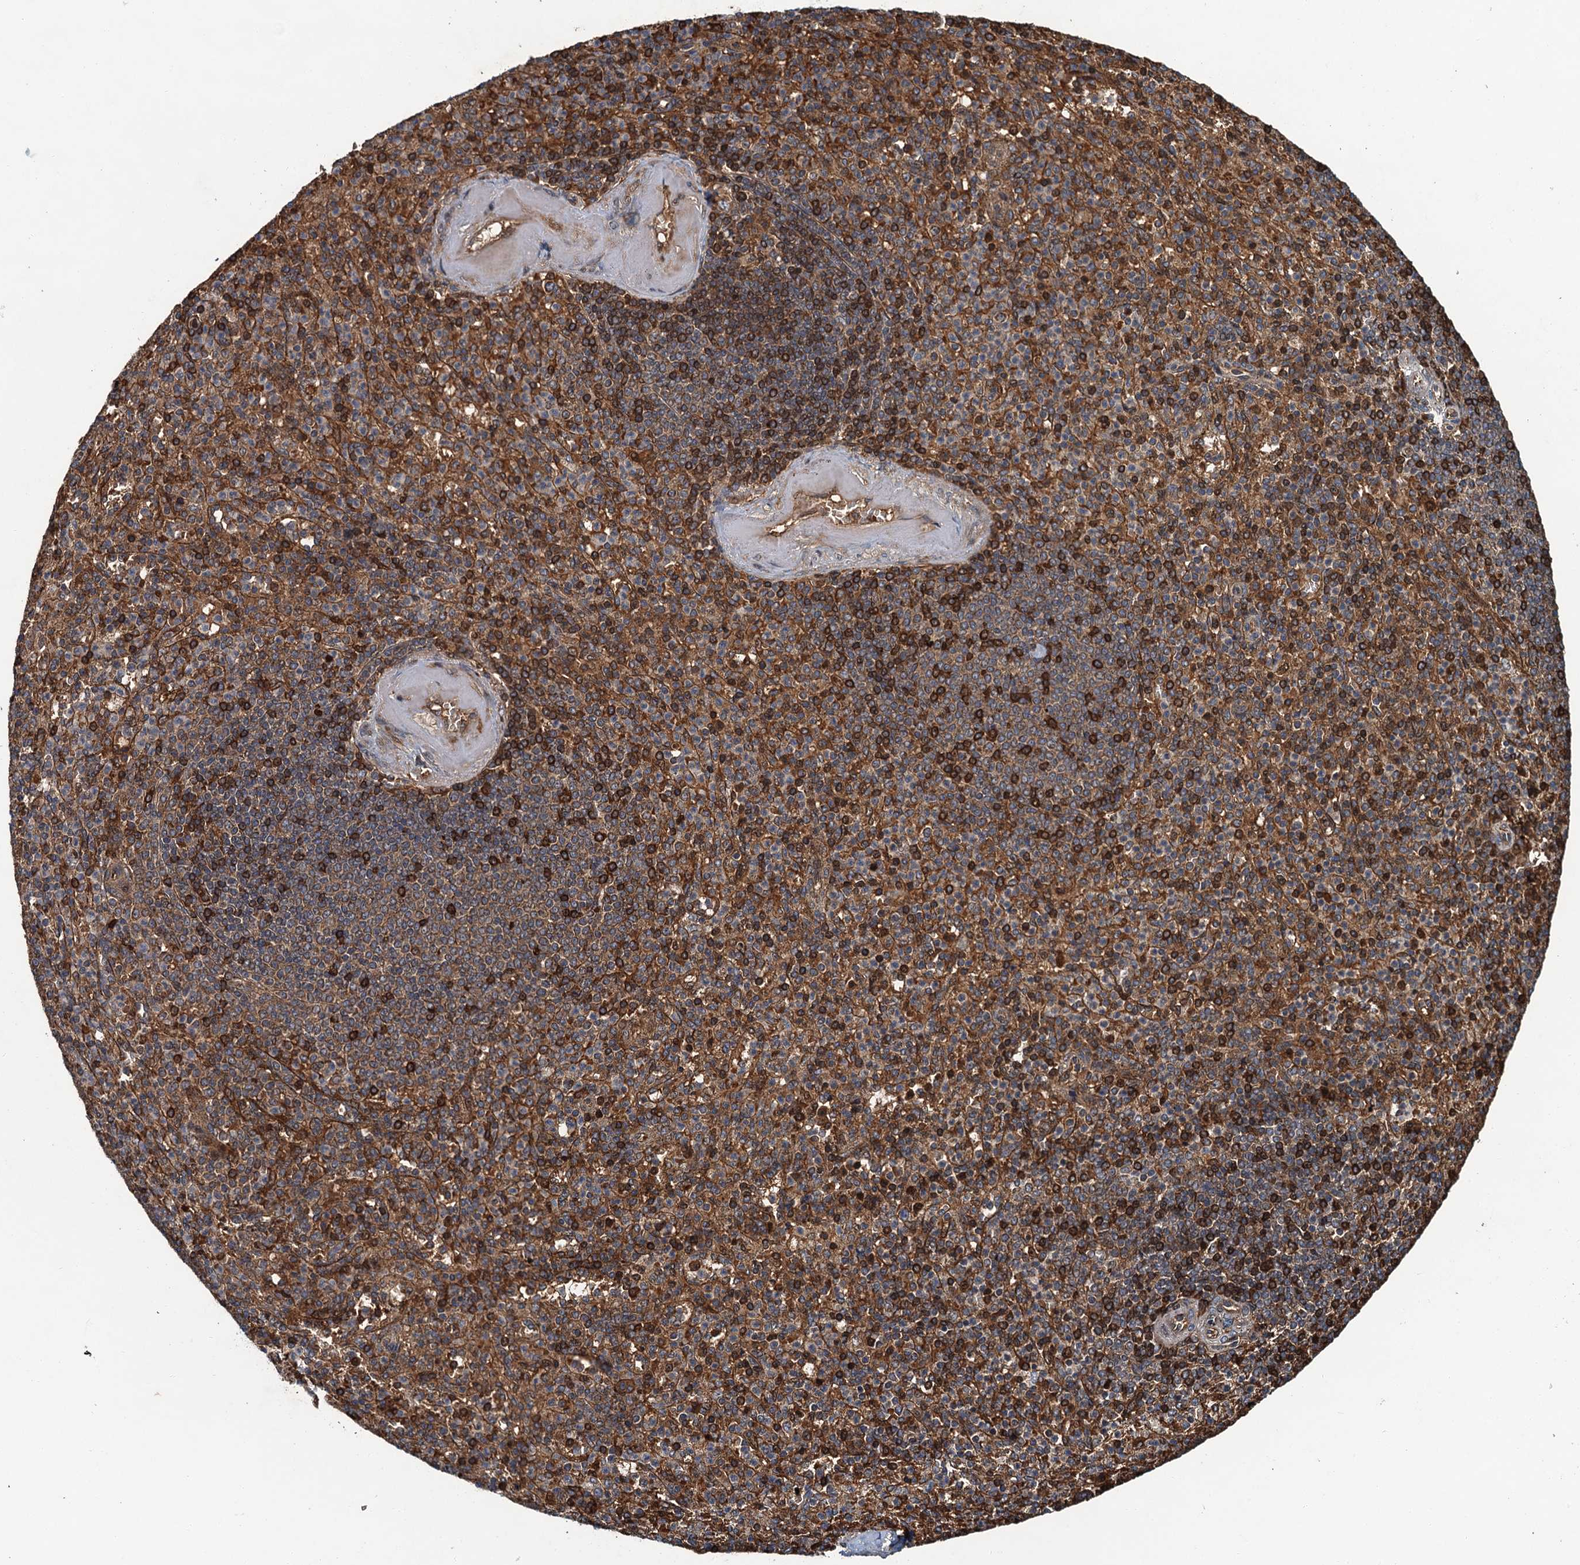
{"staining": {"intensity": "moderate", "quantity": "25%-75%", "location": "cytoplasmic/membranous"}, "tissue": "spleen", "cell_type": "Cells in red pulp", "image_type": "normal", "snomed": [{"axis": "morphology", "description": "Normal tissue, NOS"}, {"axis": "topography", "description": "Spleen"}], "caption": "This histopathology image reveals immunohistochemistry (IHC) staining of normal human spleen, with medium moderate cytoplasmic/membranous staining in about 25%-75% of cells in red pulp.", "gene": "SNX32", "patient": {"sex": "female", "age": 74}}